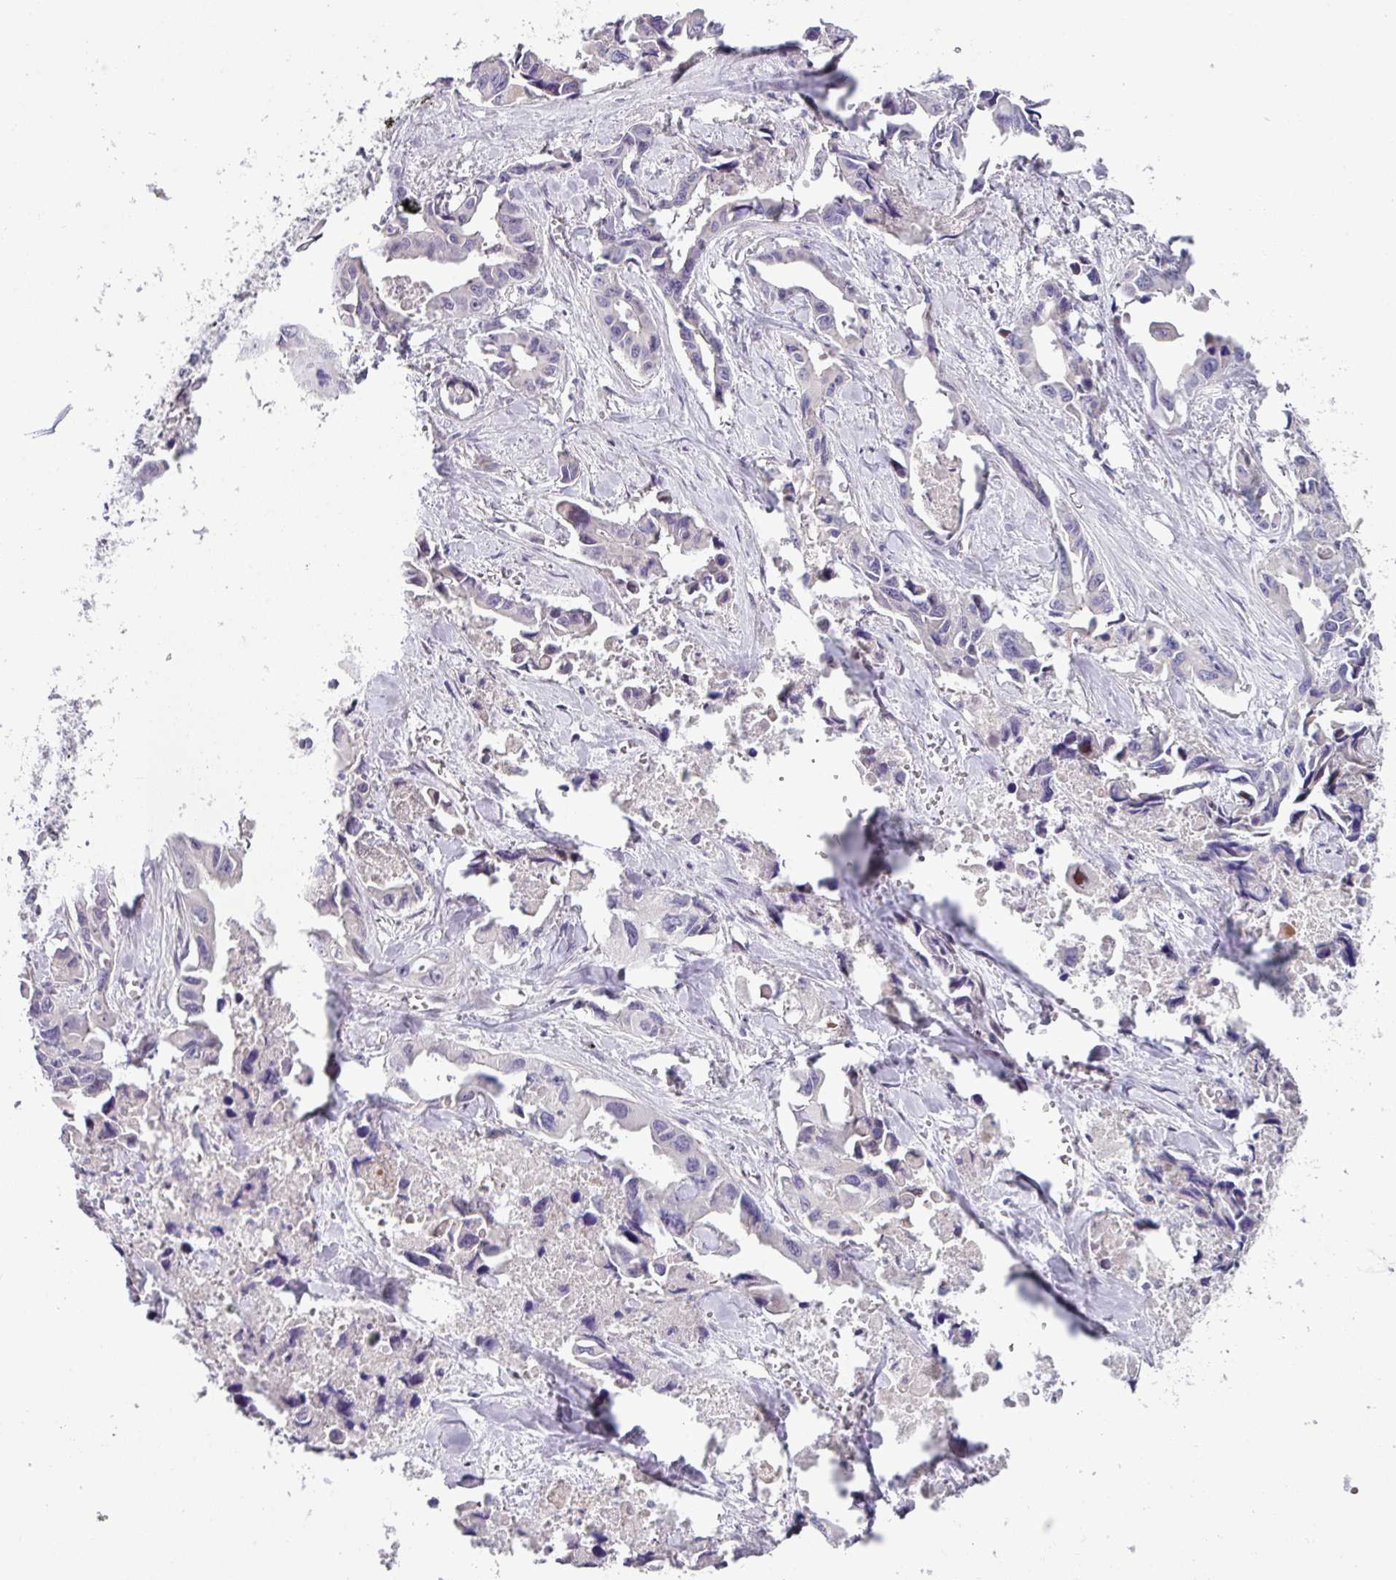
{"staining": {"intensity": "negative", "quantity": "none", "location": "none"}, "tissue": "lung cancer", "cell_type": "Tumor cells", "image_type": "cancer", "snomed": [{"axis": "morphology", "description": "Adenocarcinoma, NOS"}, {"axis": "topography", "description": "Lung"}], "caption": "Human lung cancer (adenocarcinoma) stained for a protein using immunohistochemistry reveals no positivity in tumor cells.", "gene": "RGS16", "patient": {"sex": "male", "age": 64}}